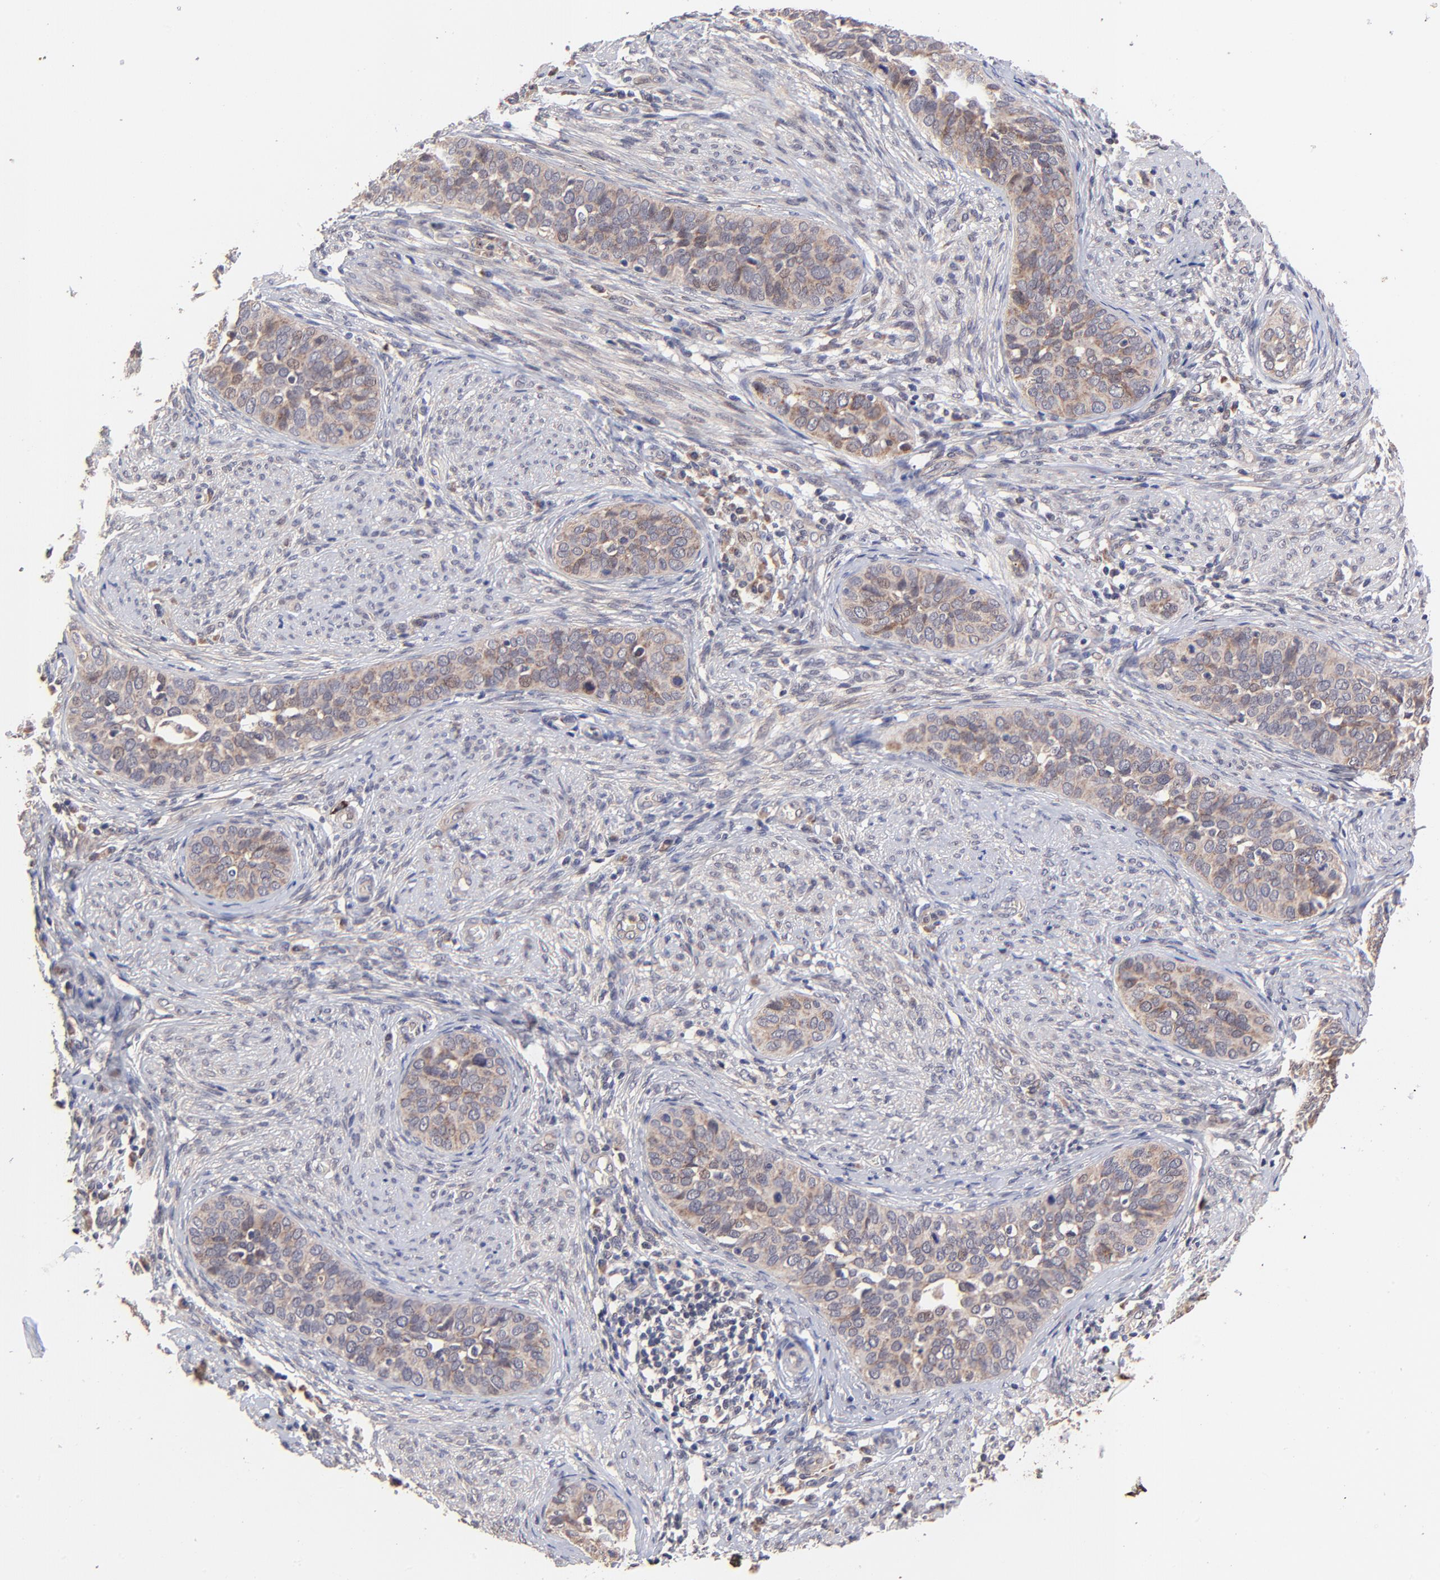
{"staining": {"intensity": "moderate", "quantity": ">75%", "location": "cytoplasmic/membranous"}, "tissue": "cervical cancer", "cell_type": "Tumor cells", "image_type": "cancer", "snomed": [{"axis": "morphology", "description": "Squamous cell carcinoma, NOS"}, {"axis": "topography", "description": "Cervix"}], "caption": "Immunohistochemical staining of cervical cancer reveals medium levels of moderate cytoplasmic/membranous protein staining in about >75% of tumor cells. Immunohistochemistry stains the protein of interest in brown and the nuclei are stained blue.", "gene": "BAIAP2L2", "patient": {"sex": "female", "age": 31}}